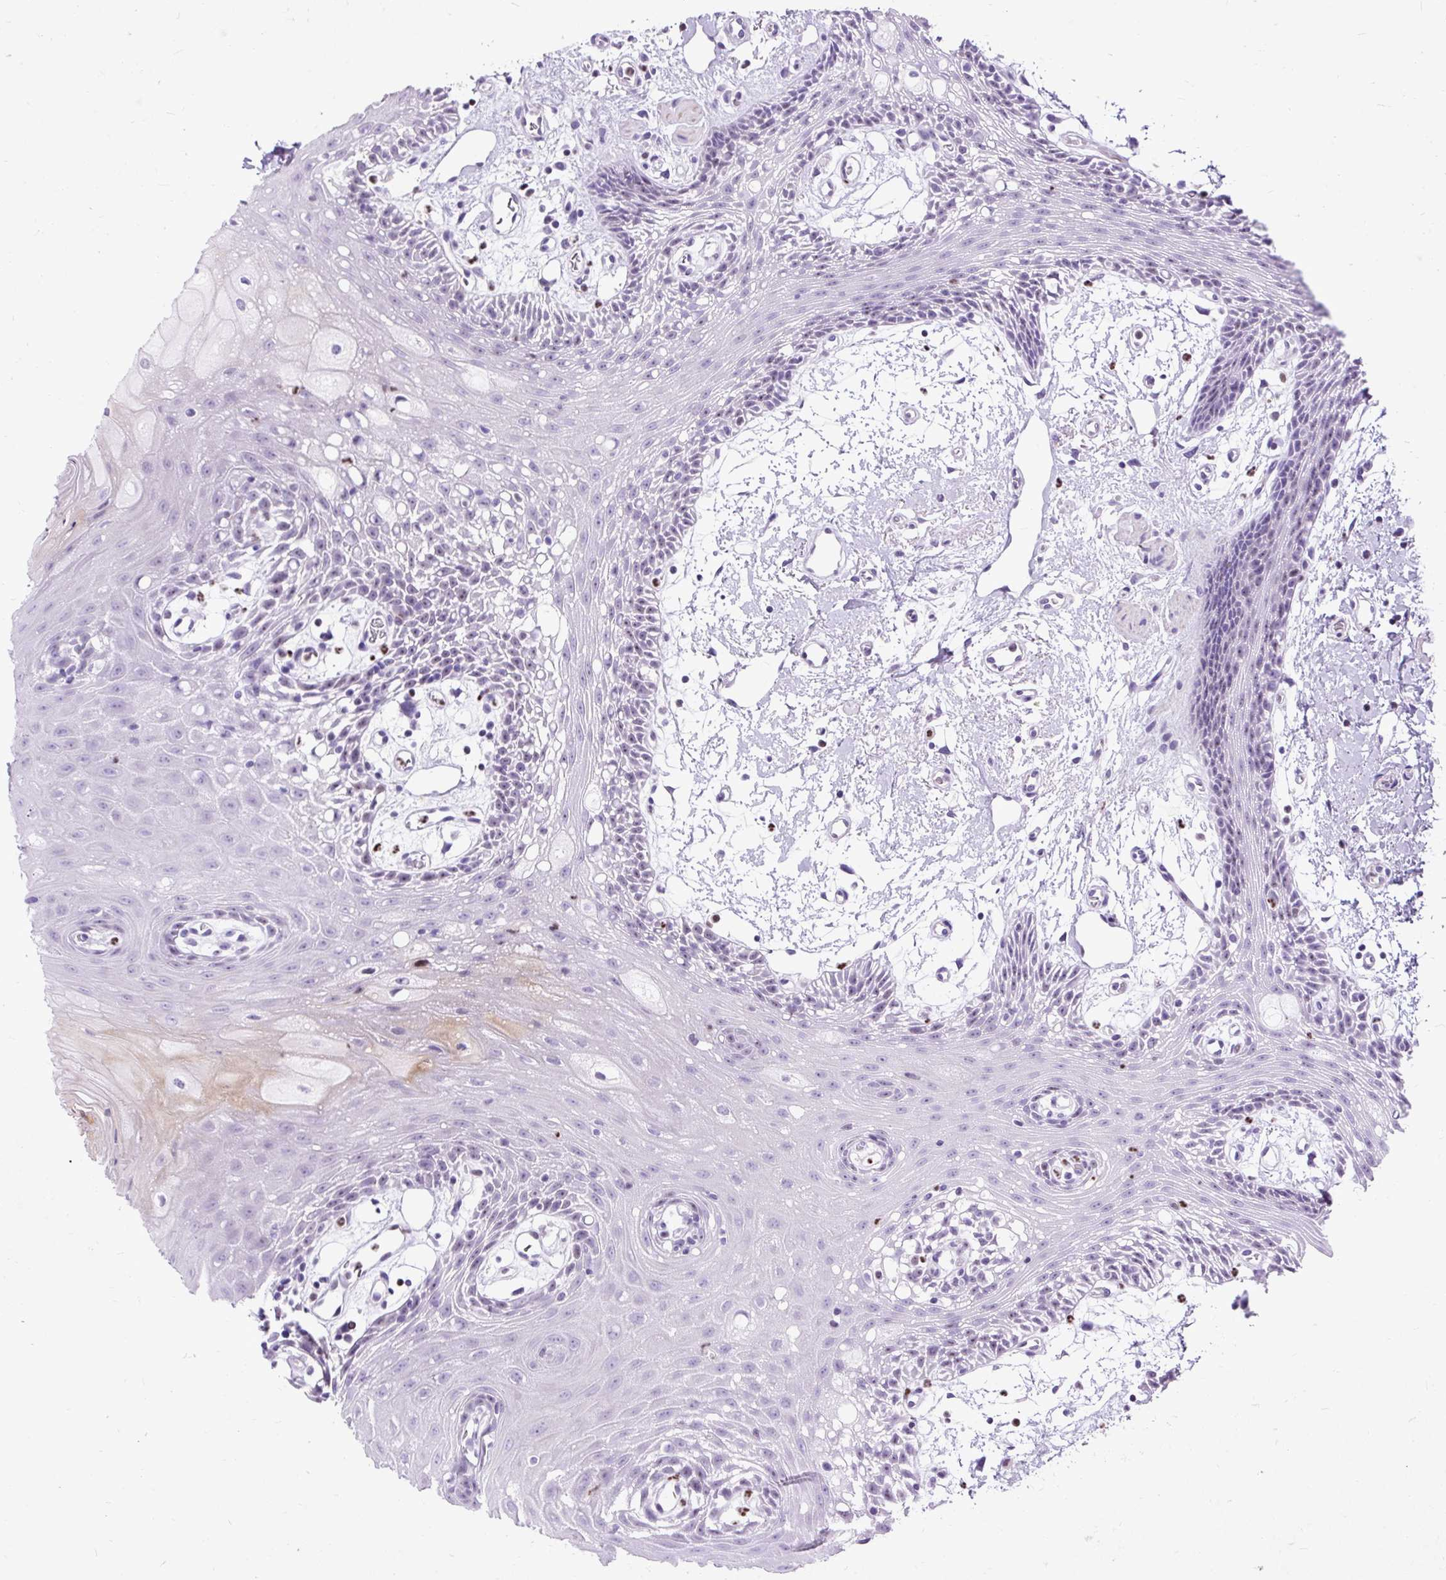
{"staining": {"intensity": "negative", "quantity": "none", "location": "none"}, "tissue": "oral mucosa", "cell_type": "Squamous epithelial cells", "image_type": "normal", "snomed": [{"axis": "morphology", "description": "Normal tissue, NOS"}, {"axis": "topography", "description": "Oral tissue"}], "caption": "A photomicrograph of human oral mucosa is negative for staining in squamous epithelial cells.", "gene": "SPC24", "patient": {"sex": "female", "age": 59}}